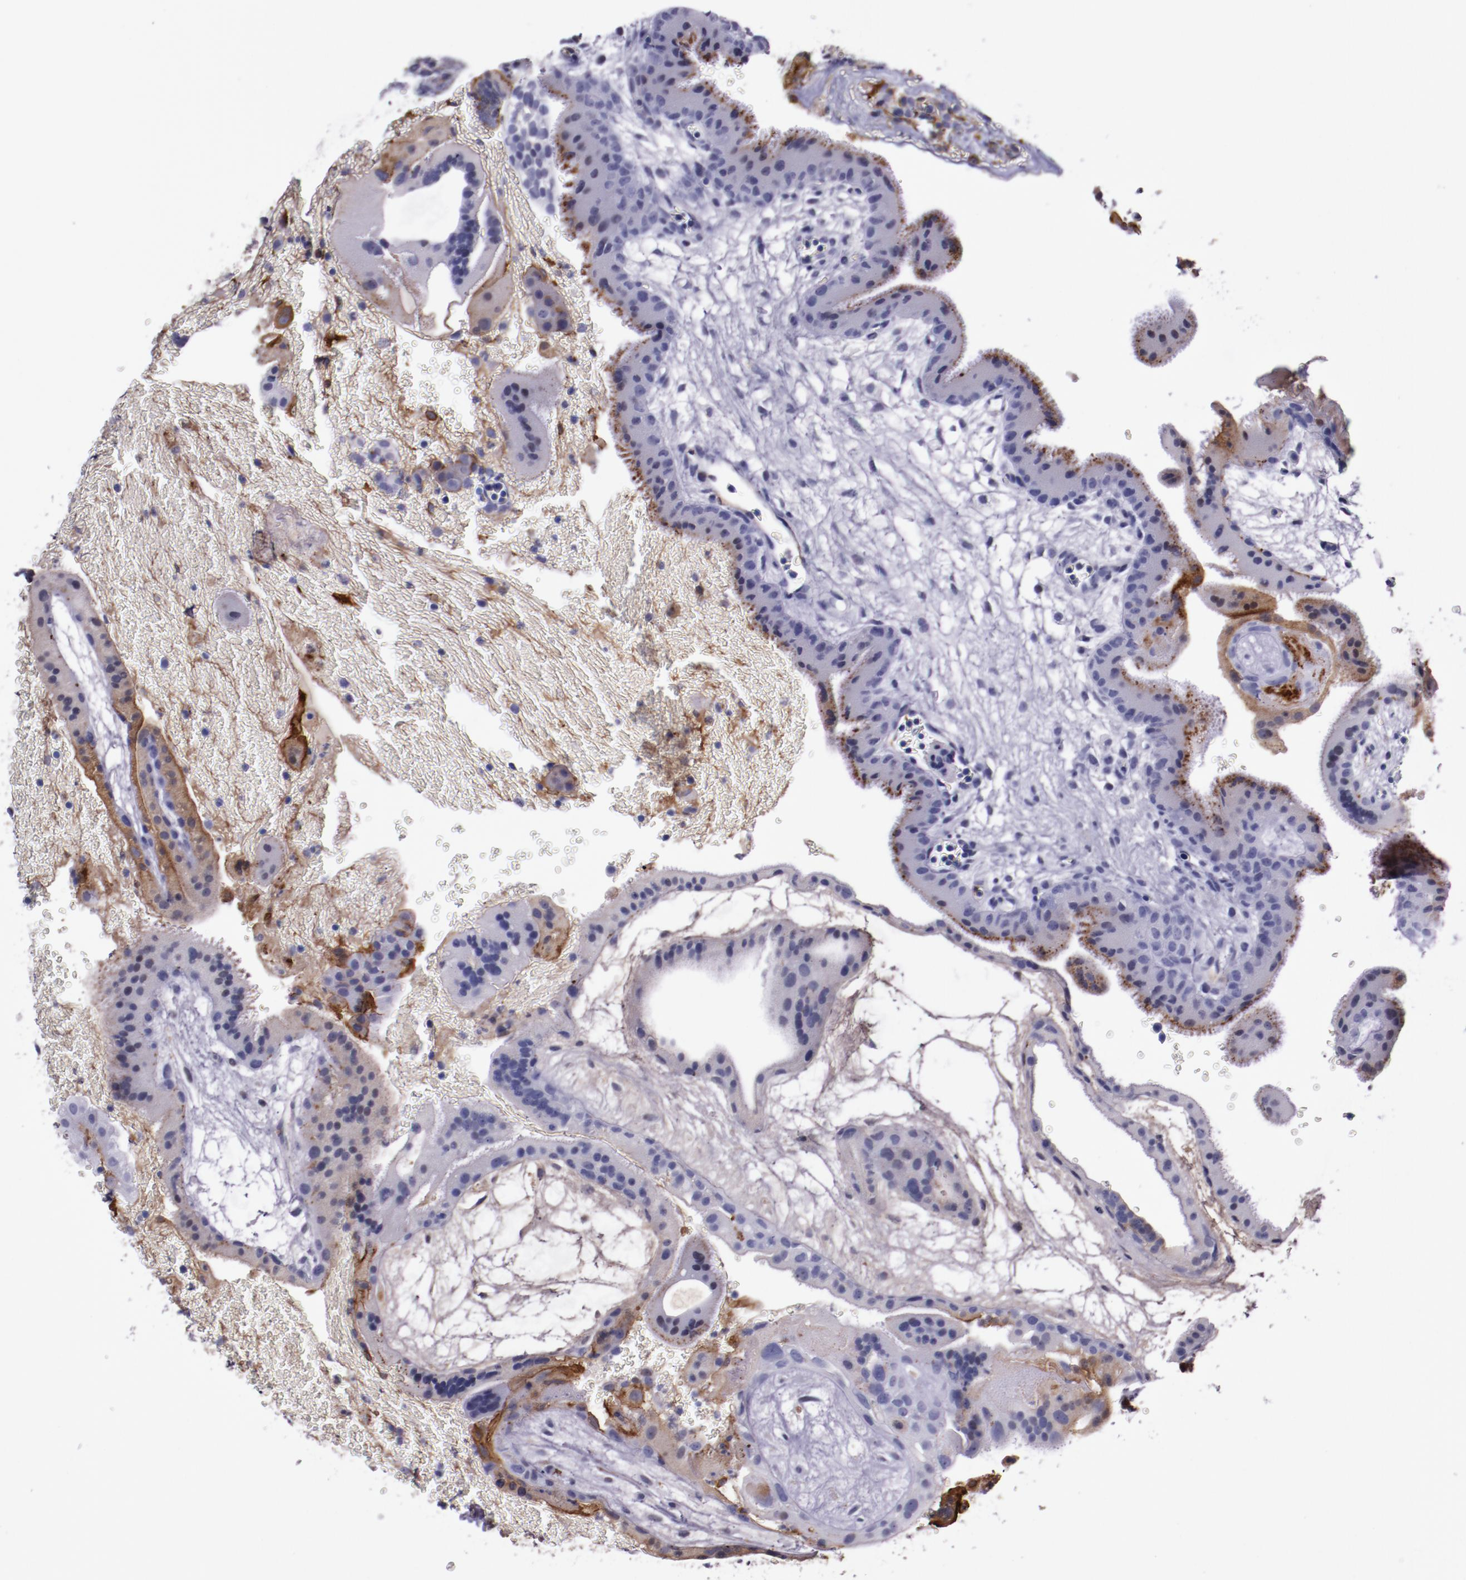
{"staining": {"intensity": "moderate", "quantity": "<25%", "location": "cytoplasmic/membranous"}, "tissue": "placenta", "cell_type": "Trophoblastic cells", "image_type": "normal", "snomed": [{"axis": "morphology", "description": "Normal tissue, NOS"}, {"axis": "topography", "description": "Placenta"}], "caption": "A photomicrograph of placenta stained for a protein exhibits moderate cytoplasmic/membranous brown staining in trophoblastic cells. (IHC, brightfield microscopy, high magnification).", "gene": "APOH", "patient": {"sex": "female", "age": 19}}